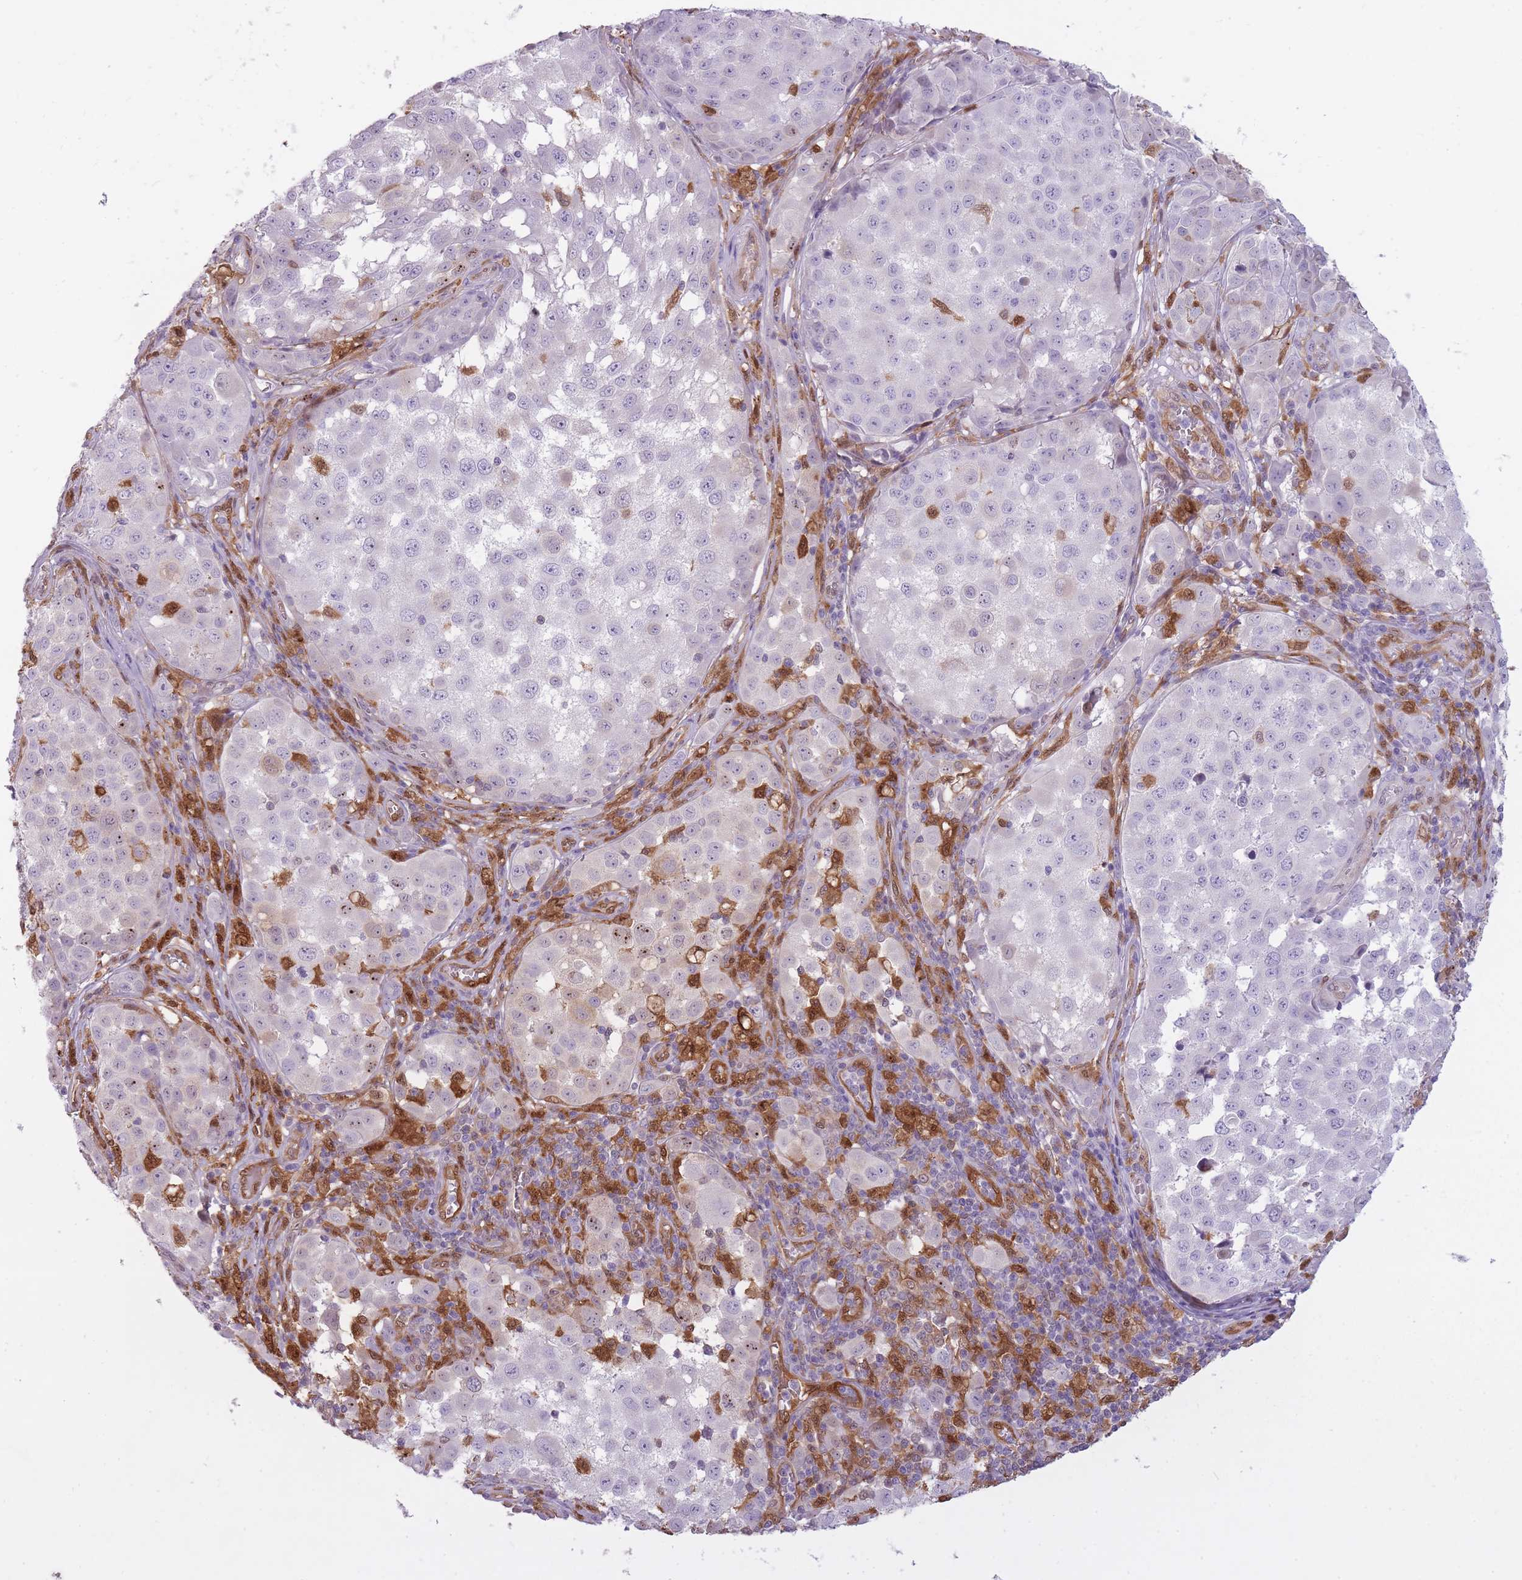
{"staining": {"intensity": "weak", "quantity": "<25%", "location": "cytoplasmic/membranous"}, "tissue": "melanoma", "cell_type": "Tumor cells", "image_type": "cancer", "snomed": [{"axis": "morphology", "description": "Malignant melanoma, NOS"}, {"axis": "topography", "description": "Skin"}], "caption": "Tumor cells are negative for brown protein staining in melanoma. The staining was performed using DAB (3,3'-diaminobenzidine) to visualize the protein expression in brown, while the nuclei were stained in blue with hematoxylin (Magnification: 20x).", "gene": "LGALS9", "patient": {"sex": "male", "age": 64}}